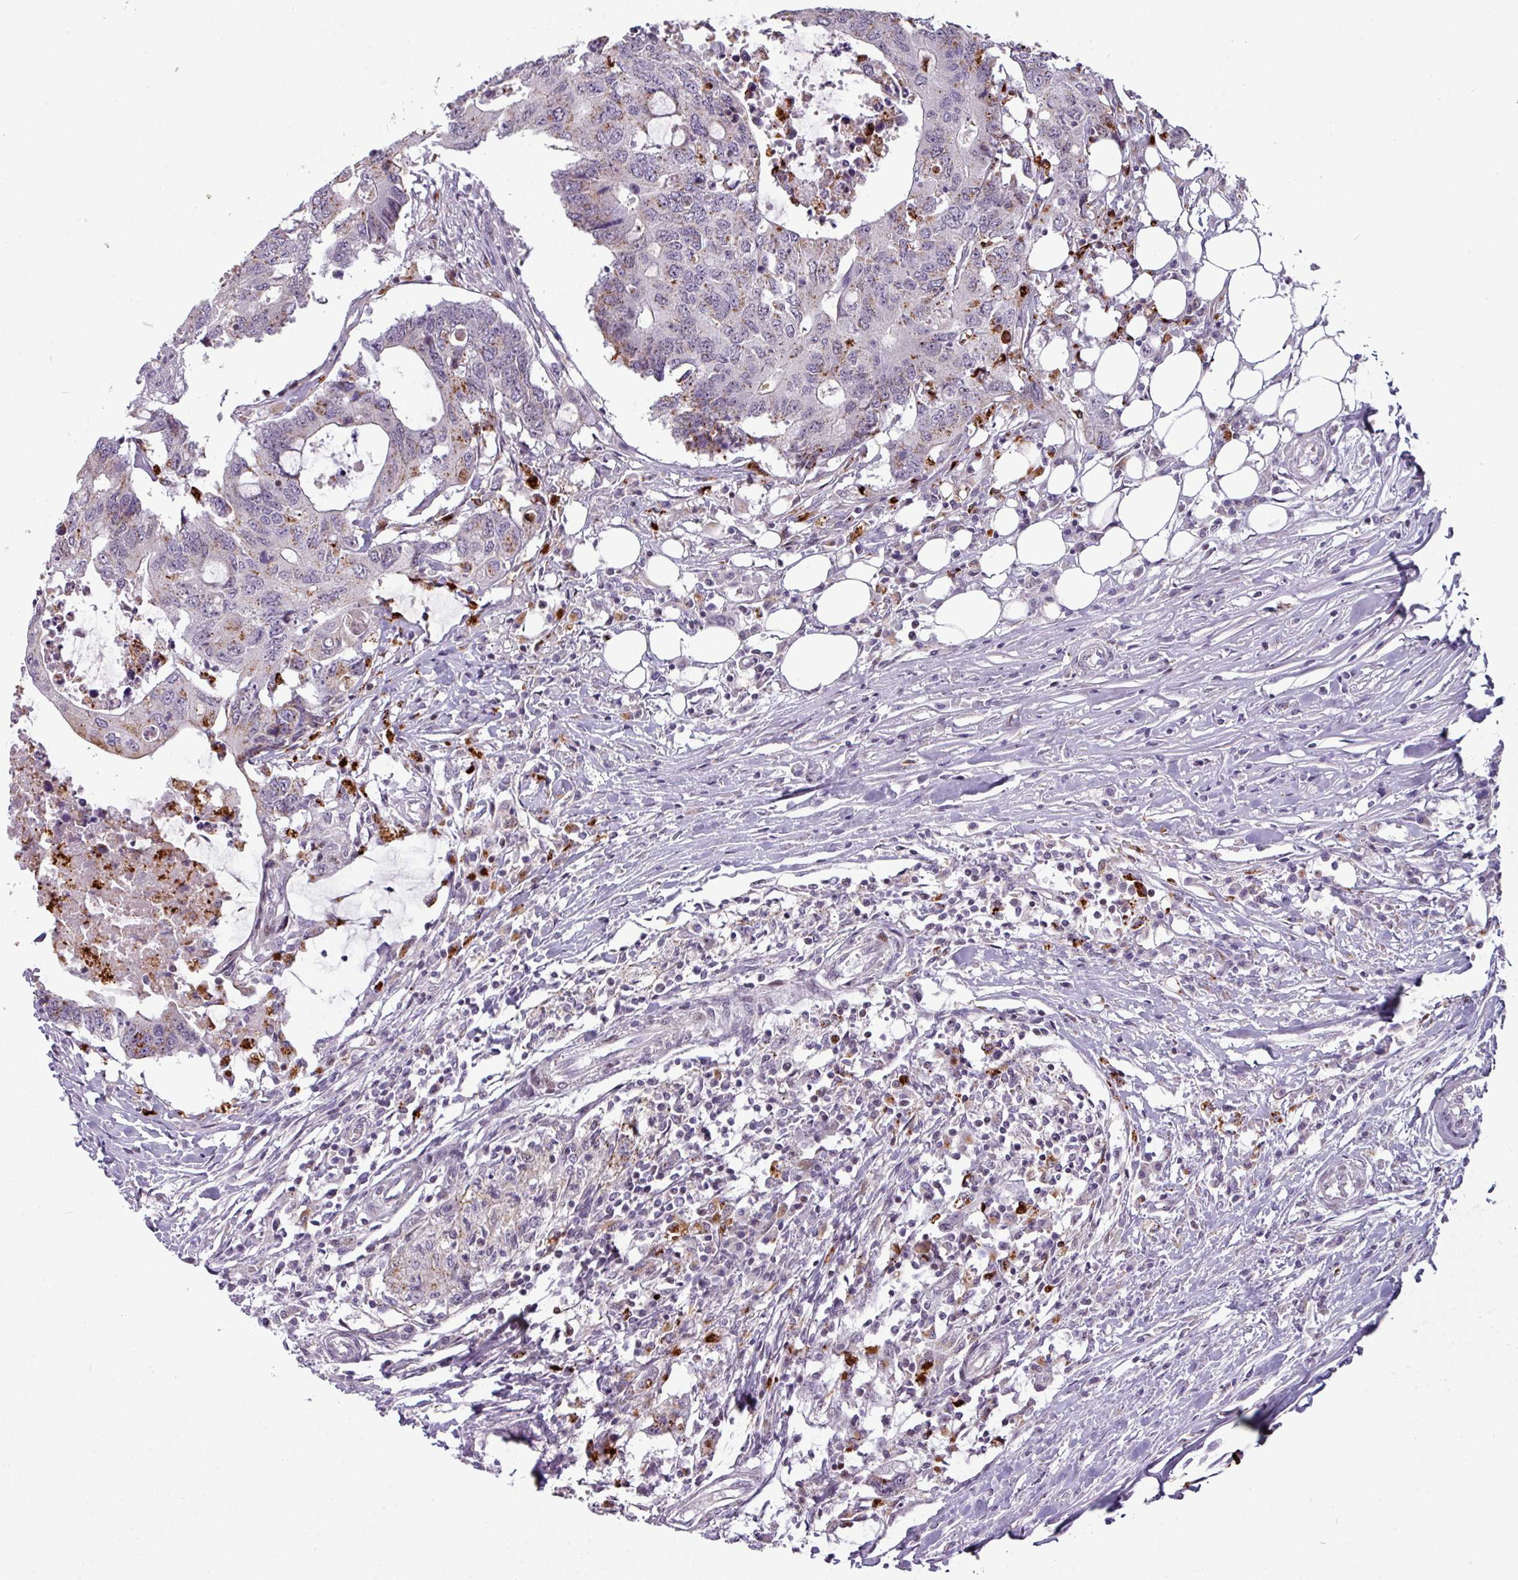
{"staining": {"intensity": "weak", "quantity": "<25%", "location": "cytoplasmic/membranous"}, "tissue": "colorectal cancer", "cell_type": "Tumor cells", "image_type": "cancer", "snomed": [{"axis": "morphology", "description": "Adenocarcinoma, NOS"}, {"axis": "topography", "description": "Colon"}], "caption": "This is a histopathology image of immunohistochemistry (IHC) staining of colorectal cancer, which shows no positivity in tumor cells.", "gene": "TMEFF1", "patient": {"sex": "male", "age": 71}}